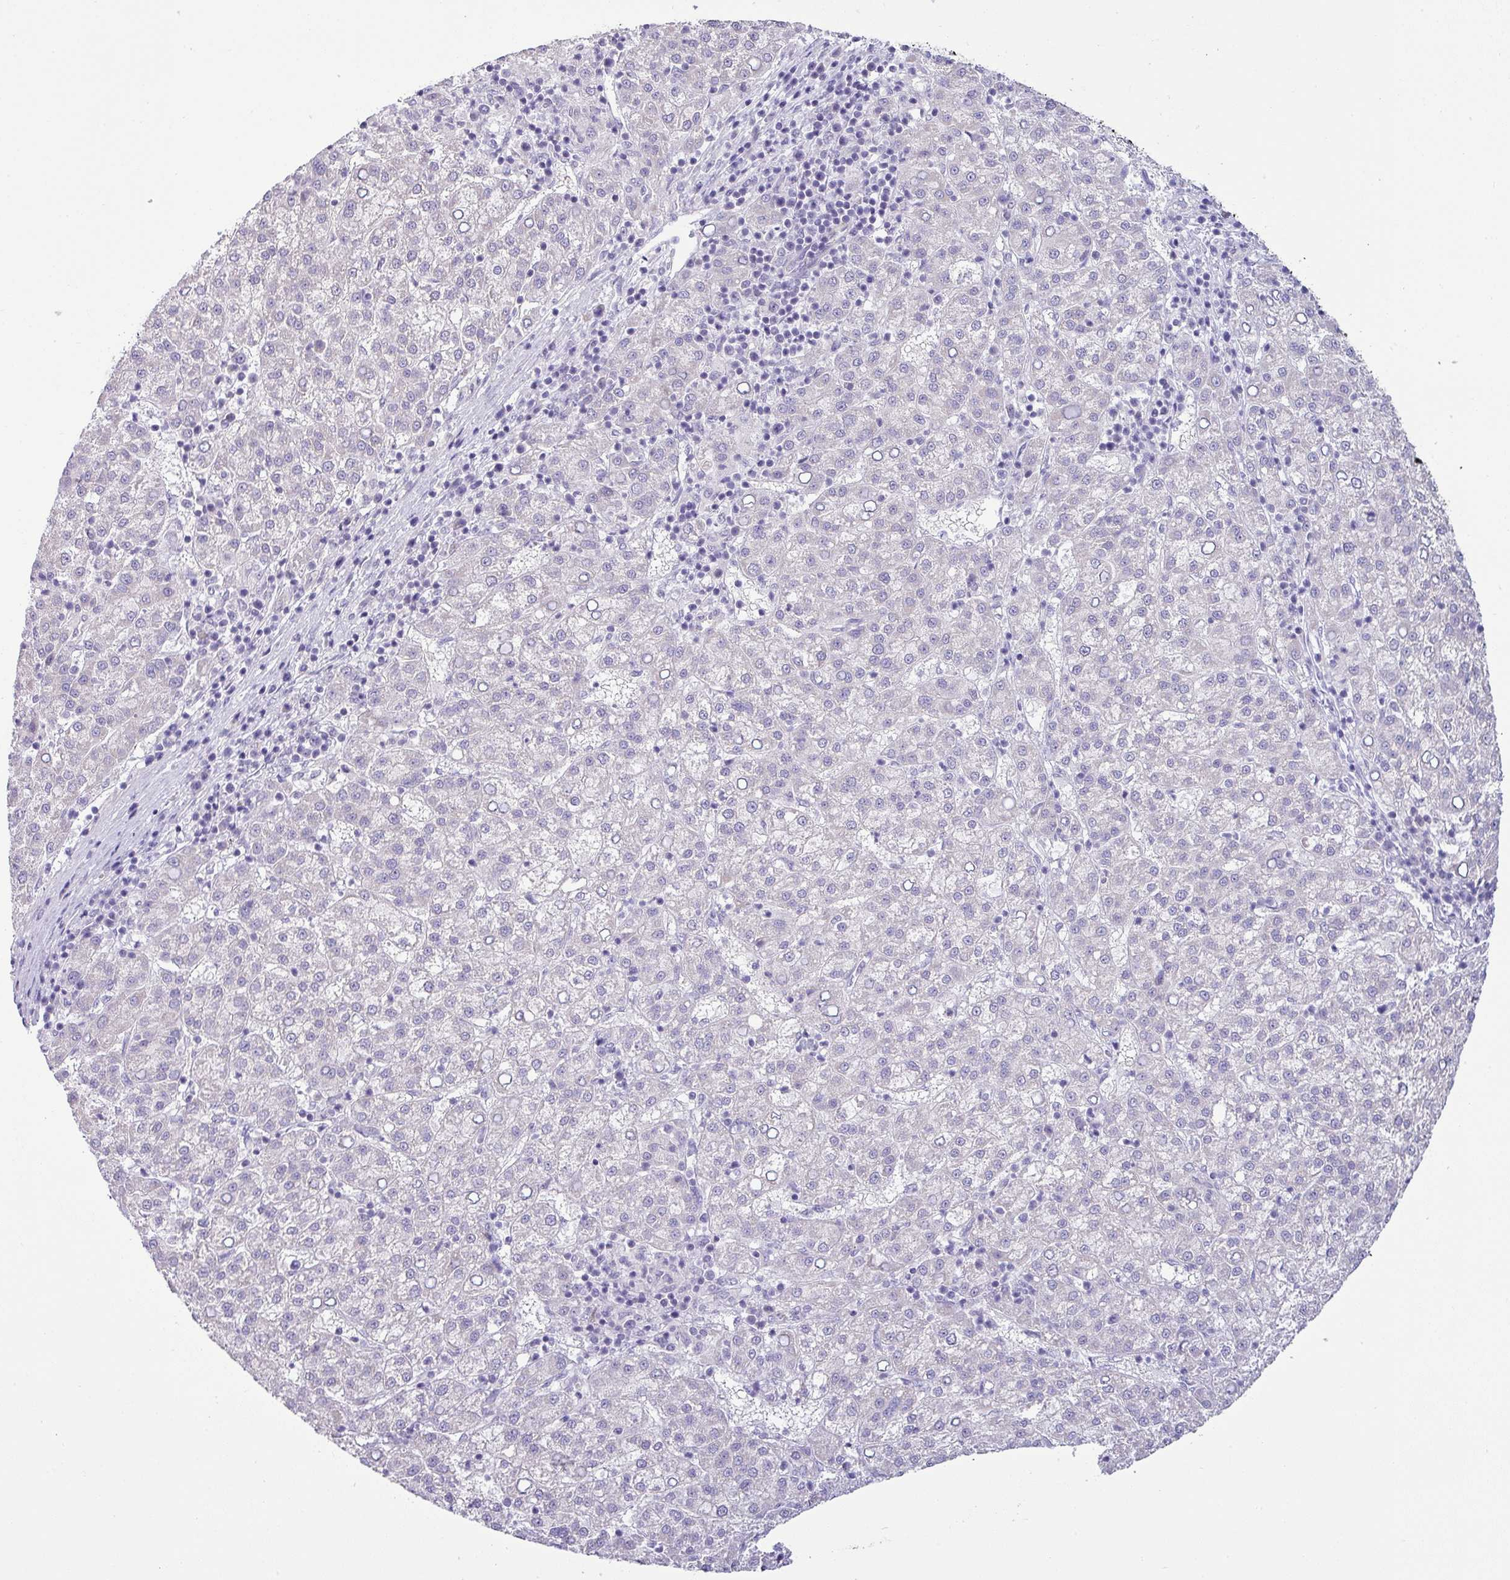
{"staining": {"intensity": "negative", "quantity": "none", "location": "none"}, "tissue": "liver cancer", "cell_type": "Tumor cells", "image_type": "cancer", "snomed": [{"axis": "morphology", "description": "Carcinoma, Hepatocellular, NOS"}, {"axis": "topography", "description": "Liver"}], "caption": "A high-resolution micrograph shows IHC staining of liver cancer (hepatocellular carcinoma), which displays no significant positivity in tumor cells. (Stains: DAB (3,3'-diaminobenzidine) IHC with hematoxylin counter stain, Microscopy: brightfield microscopy at high magnification).", "gene": "HBEGF", "patient": {"sex": "female", "age": 58}}